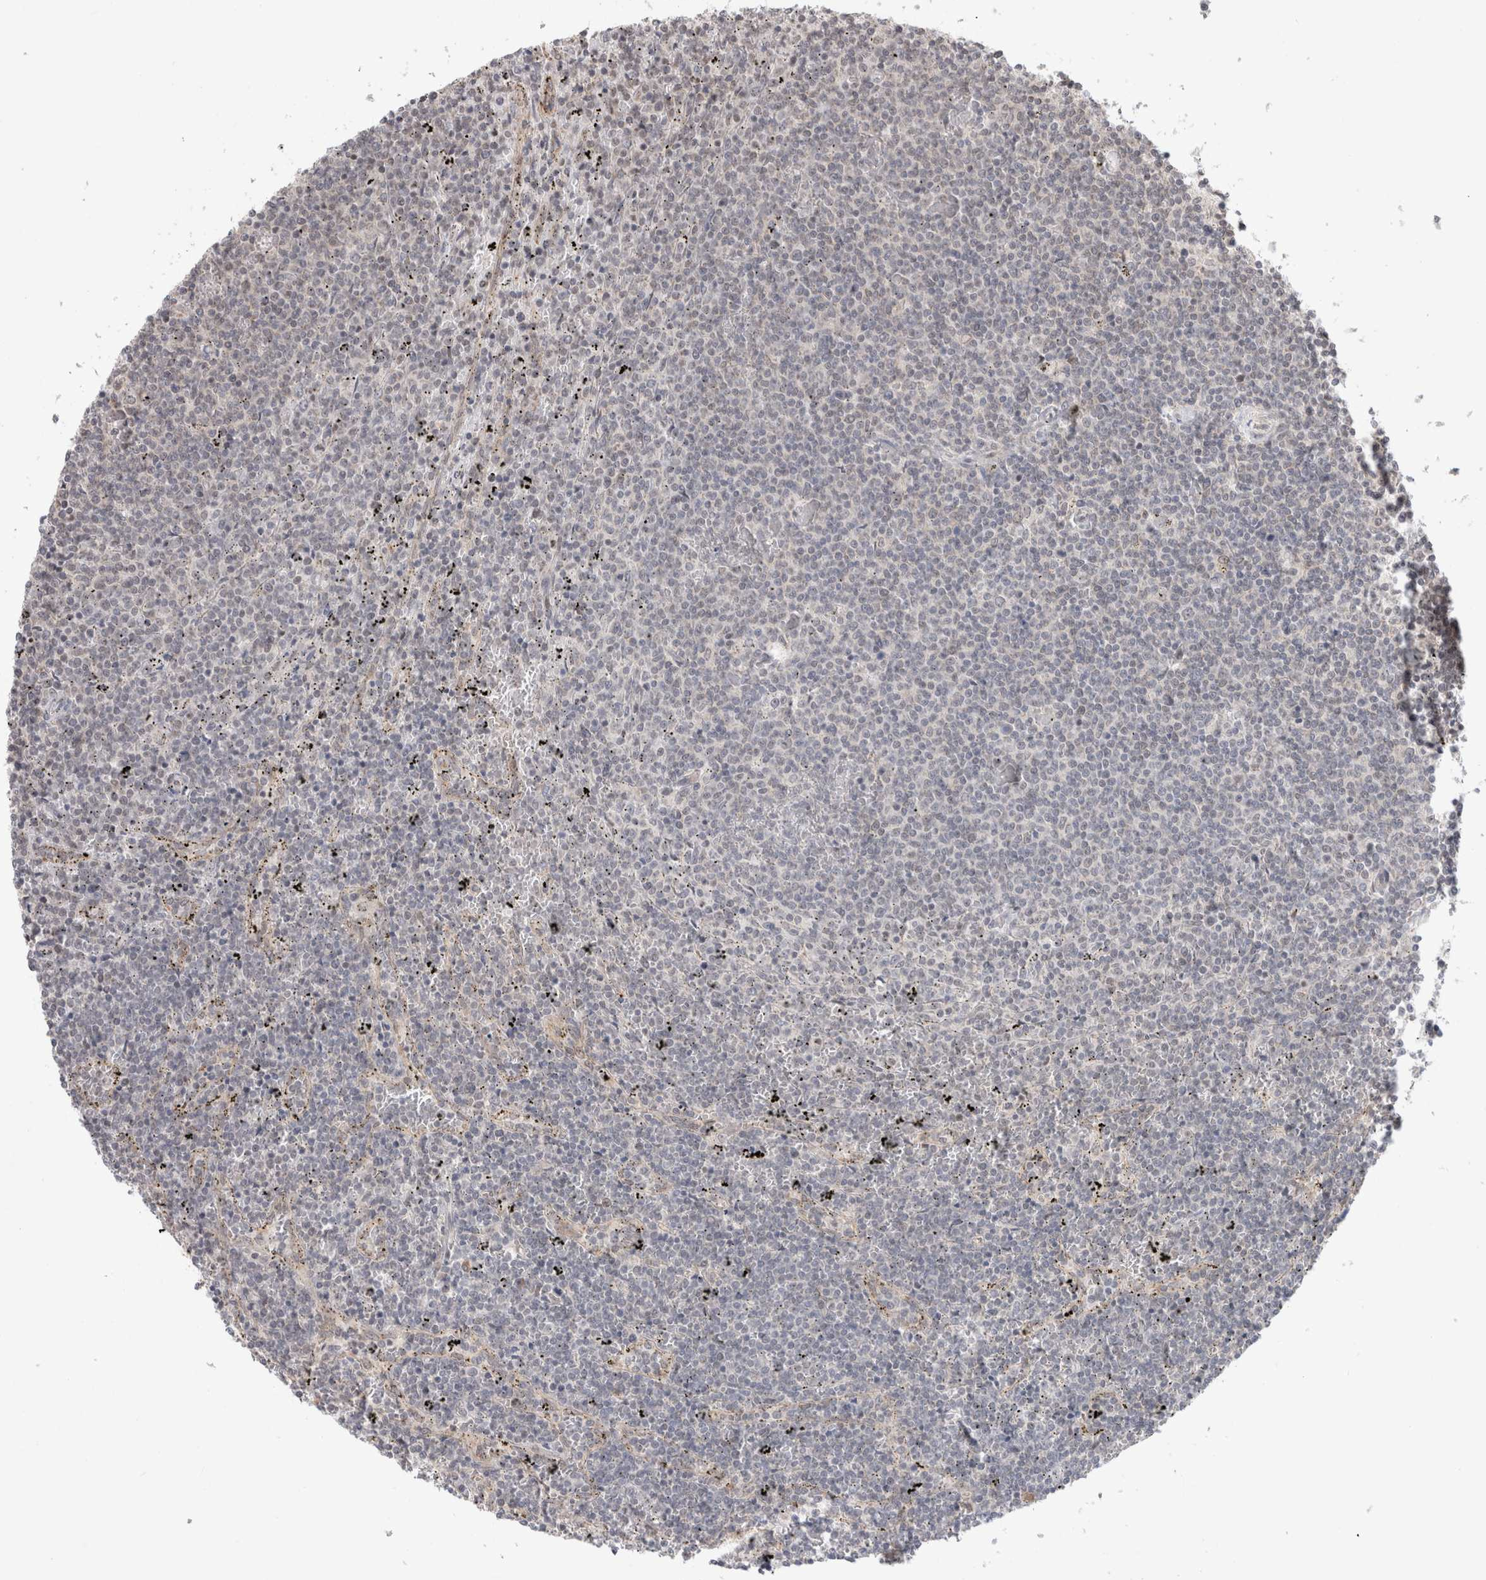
{"staining": {"intensity": "negative", "quantity": "none", "location": "none"}, "tissue": "lymphoma", "cell_type": "Tumor cells", "image_type": "cancer", "snomed": [{"axis": "morphology", "description": "Malignant lymphoma, non-Hodgkin's type, Low grade"}, {"axis": "topography", "description": "Spleen"}], "caption": "Human lymphoma stained for a protein using IHC reveals no positivity in tumor cells.", "gene": "SYDE2", "patient": {"sex": "female", "age": 50}}